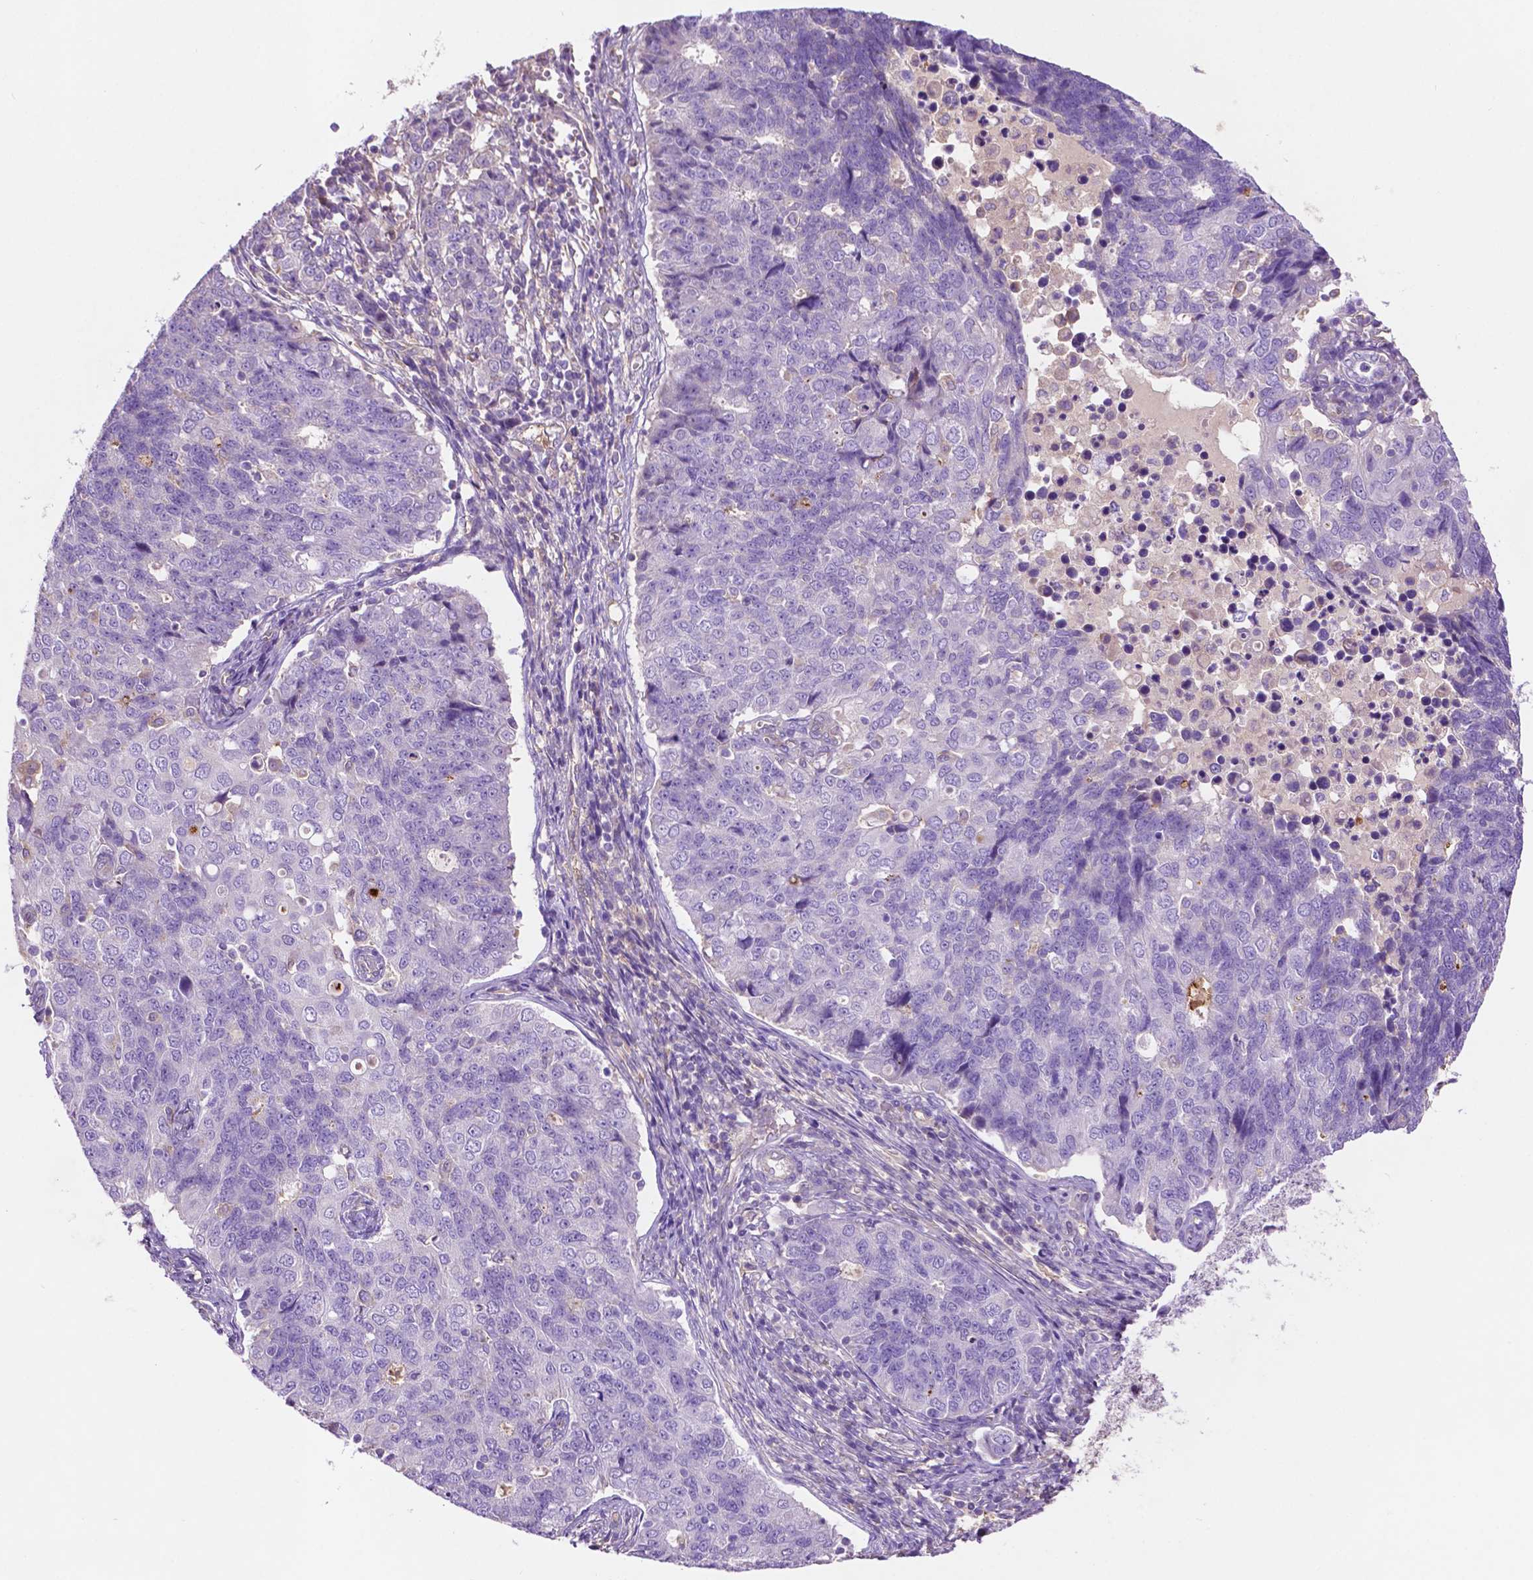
{"staining": {"intensity": "negative", "quantity": "none", "location": "none"}, "tissue": "endometrial cancer", "cell_type": "Tumor cells", "image_type": "cancer", "snomed": [{"axis": "morphology", "description": "Adenocarcinoma, NOS"}, {"axis": "topography", "description": "Endometrium"}], "caption": "Human endometrial adenocarcinoma stained for a protein using immunohistochemistry exhibits no staining in tumor cells.", "gene": "GDPD5", "patient": {"sex": "female", "age": 43}}